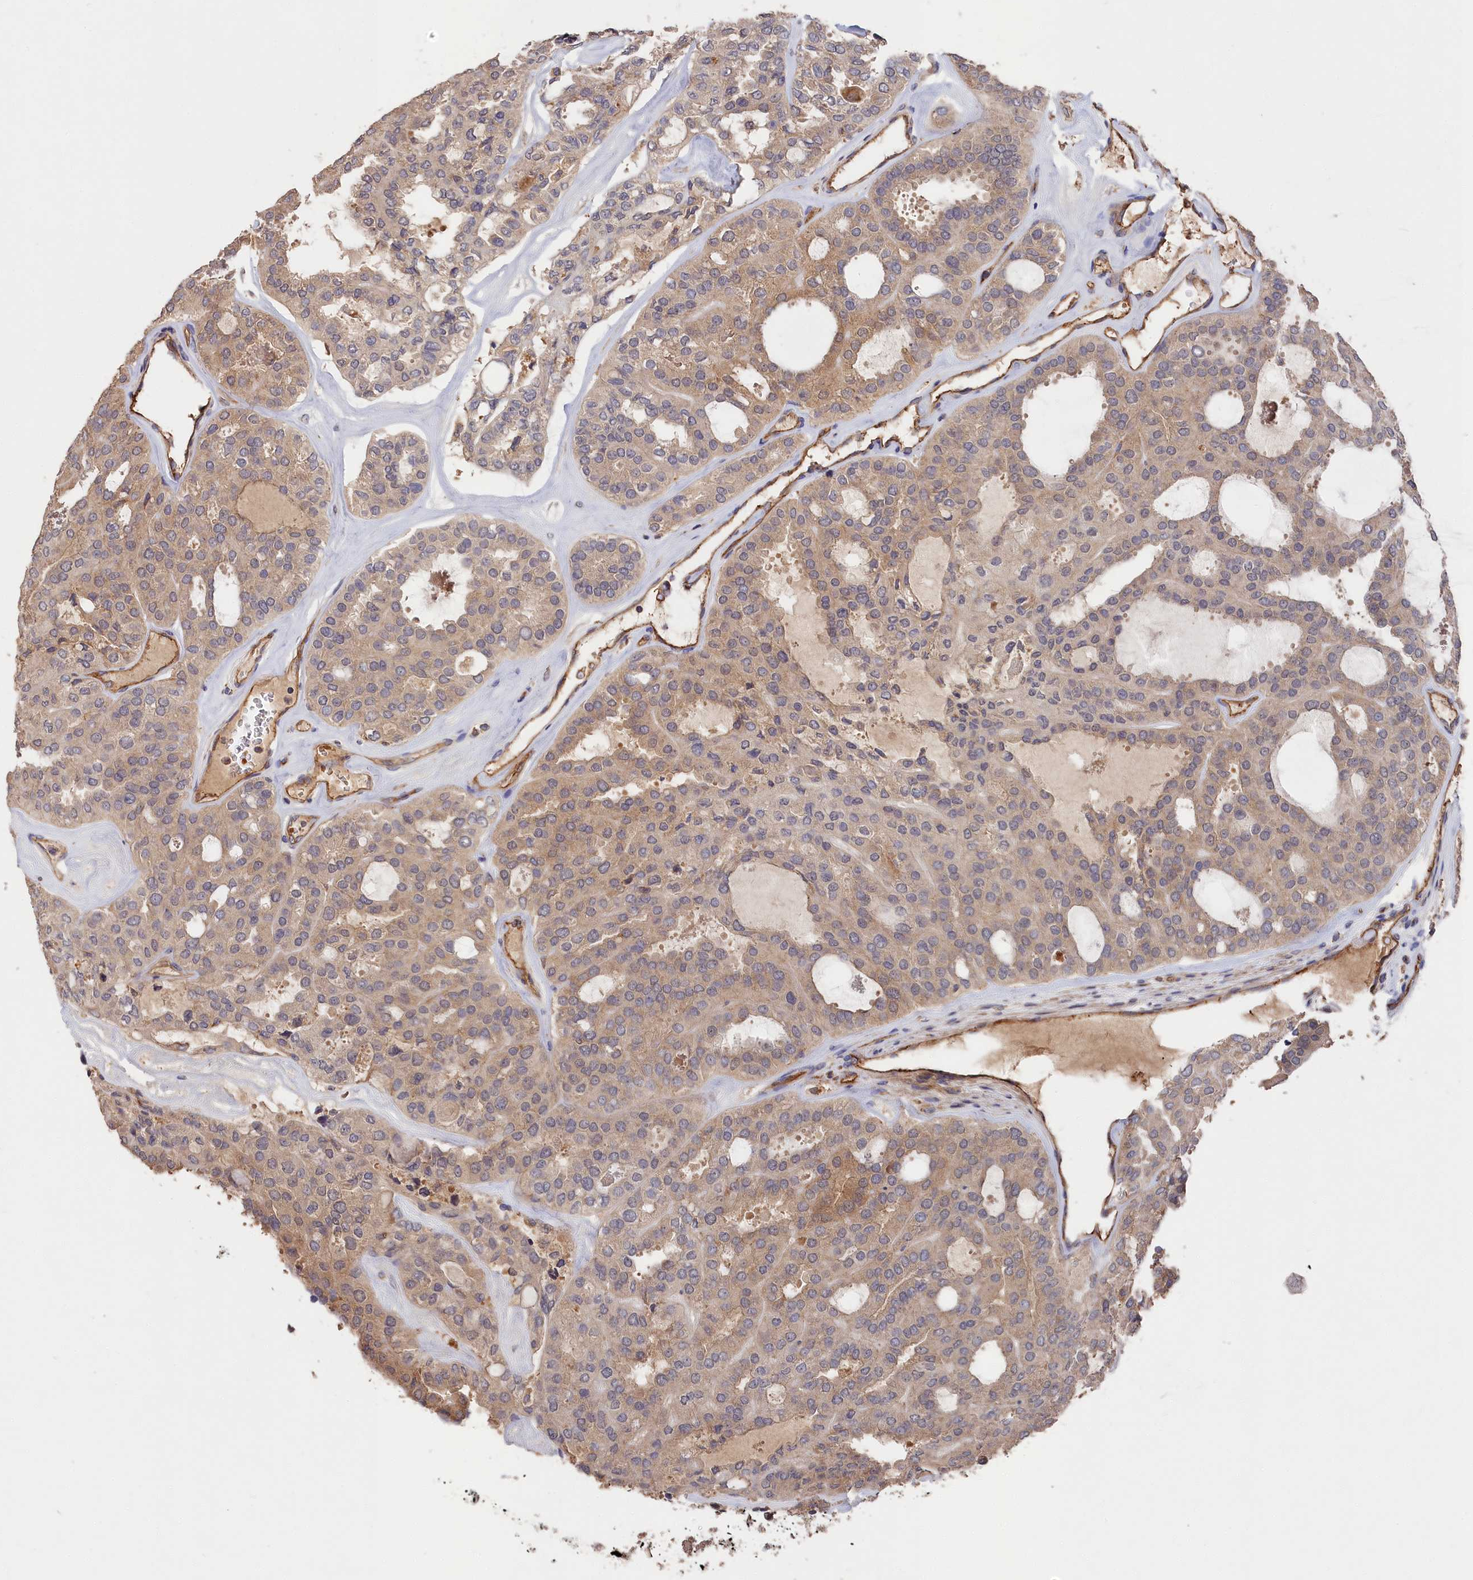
{"staining": {"intensity": "weak", "quantity": "25%-75%", "location": "cytoplasmic/membranous"}, "tissue": "thyroid cancer", "cell_type": "Tumor cells", "image_type": "cancer", "snomed": [{"axis": "morphology", "description": "Follicular adenoma carcinoma, NOS"}, {"axis": "topography", "description": "Thyroid gland"}], "caption": "Thyroid cancer (follicular adenoma carcinoma) stained with a brown dye reveals weak cytoplasmic/membranous positive expression in about 25%-75% of tumor cells.", "gene": "DHRS11", "patient": {"sex": "male", "age": 75}}